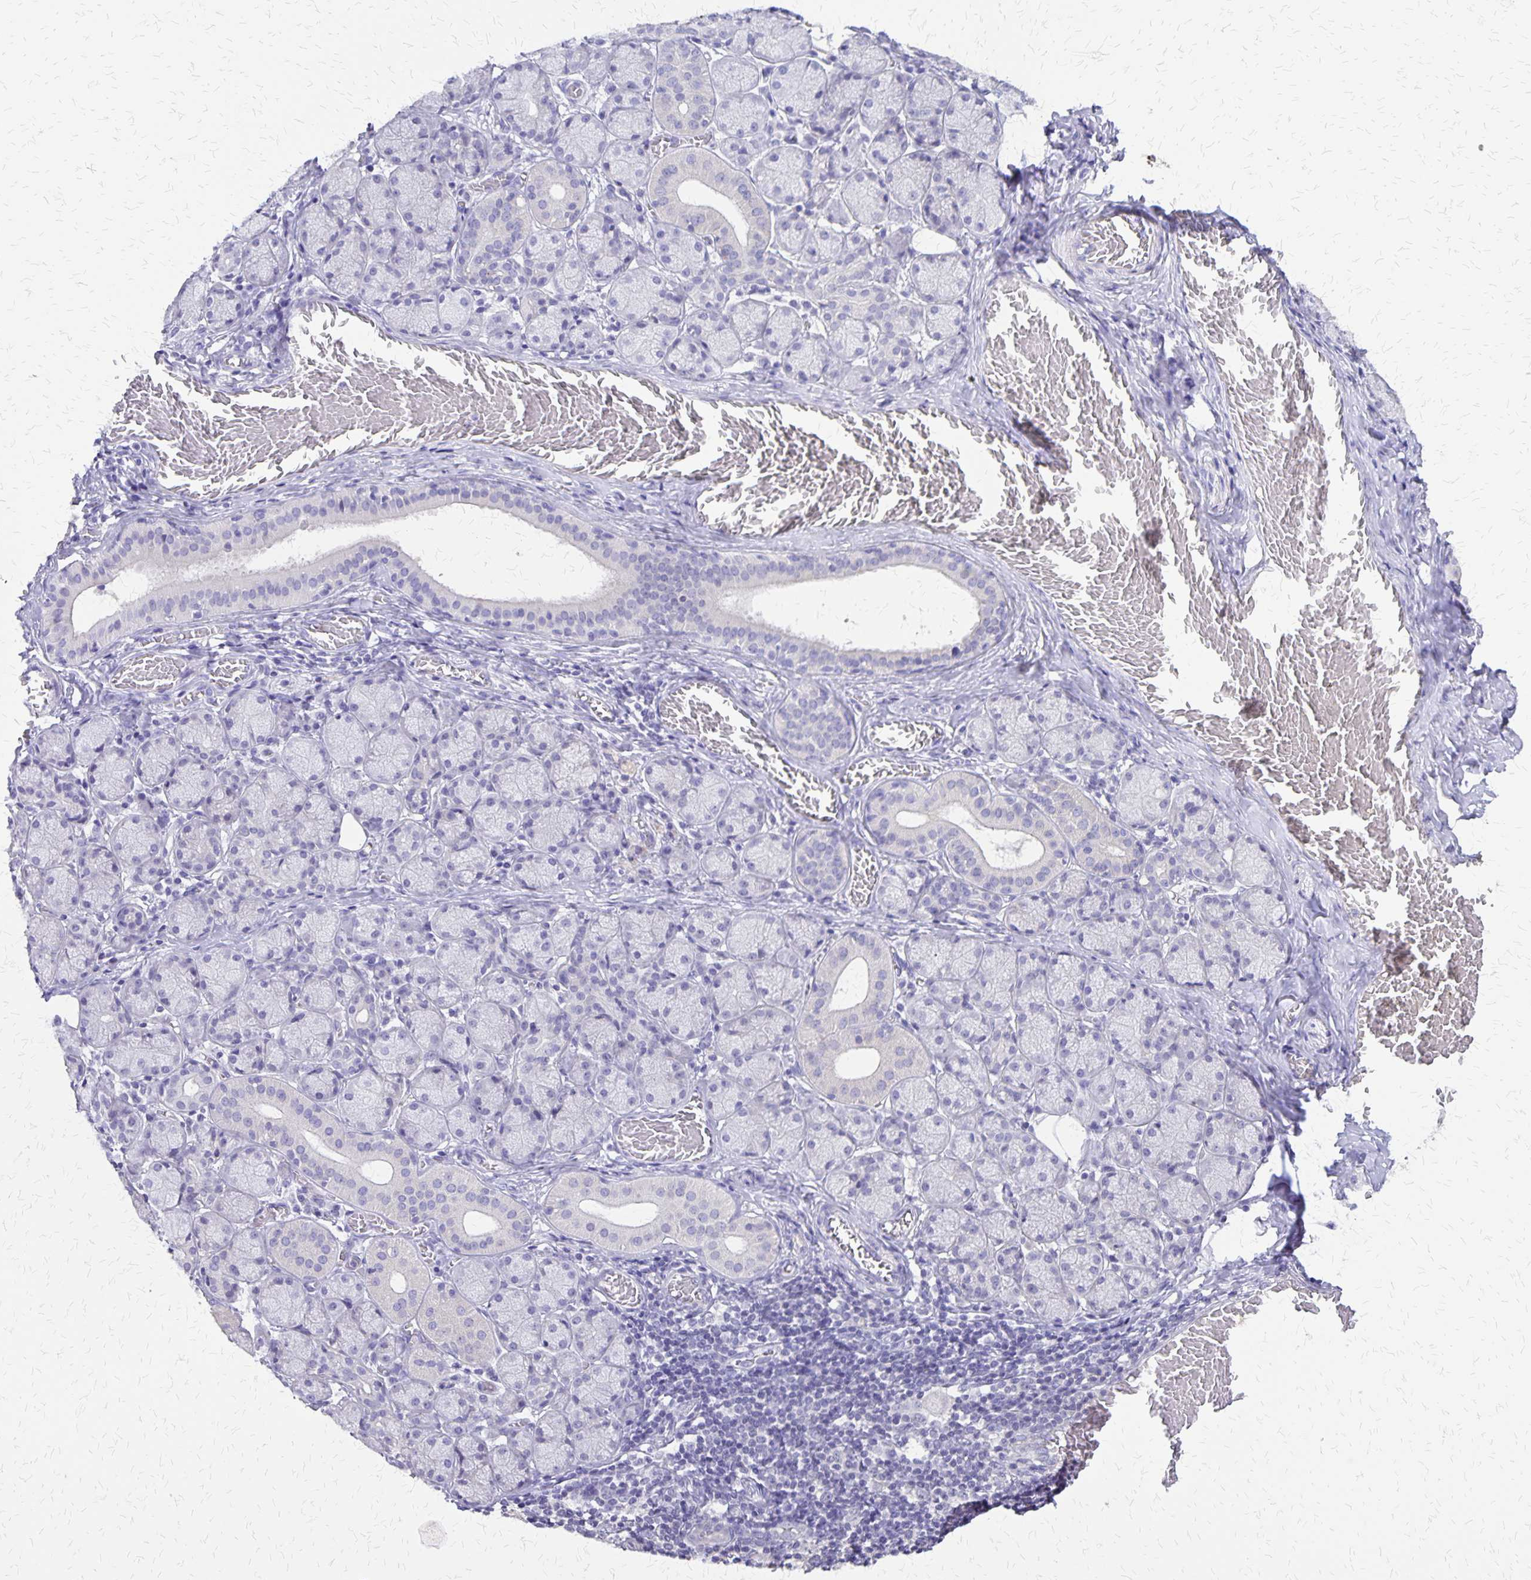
{"staining": {"intensity": "negative", "quantity": "none", "location": "none"}, "tissue": "salivary gland", "cell_type": "Glandular cells", "image_type": "normal", "snomed": [{"axis": "morphology", "description": "Normal tissue, NOS"}, {"axis": "topography", "description": "Salivary gland"}, {"axis": "topography", "description": "Peripheral nerve tissue"}], "caption": "DAB immunohistochemical staining of unremarkable salivary gland exhibits no significant staining in glandular cells.", "gene": "SI", "patient": {"sex": "female", "age": 24}}